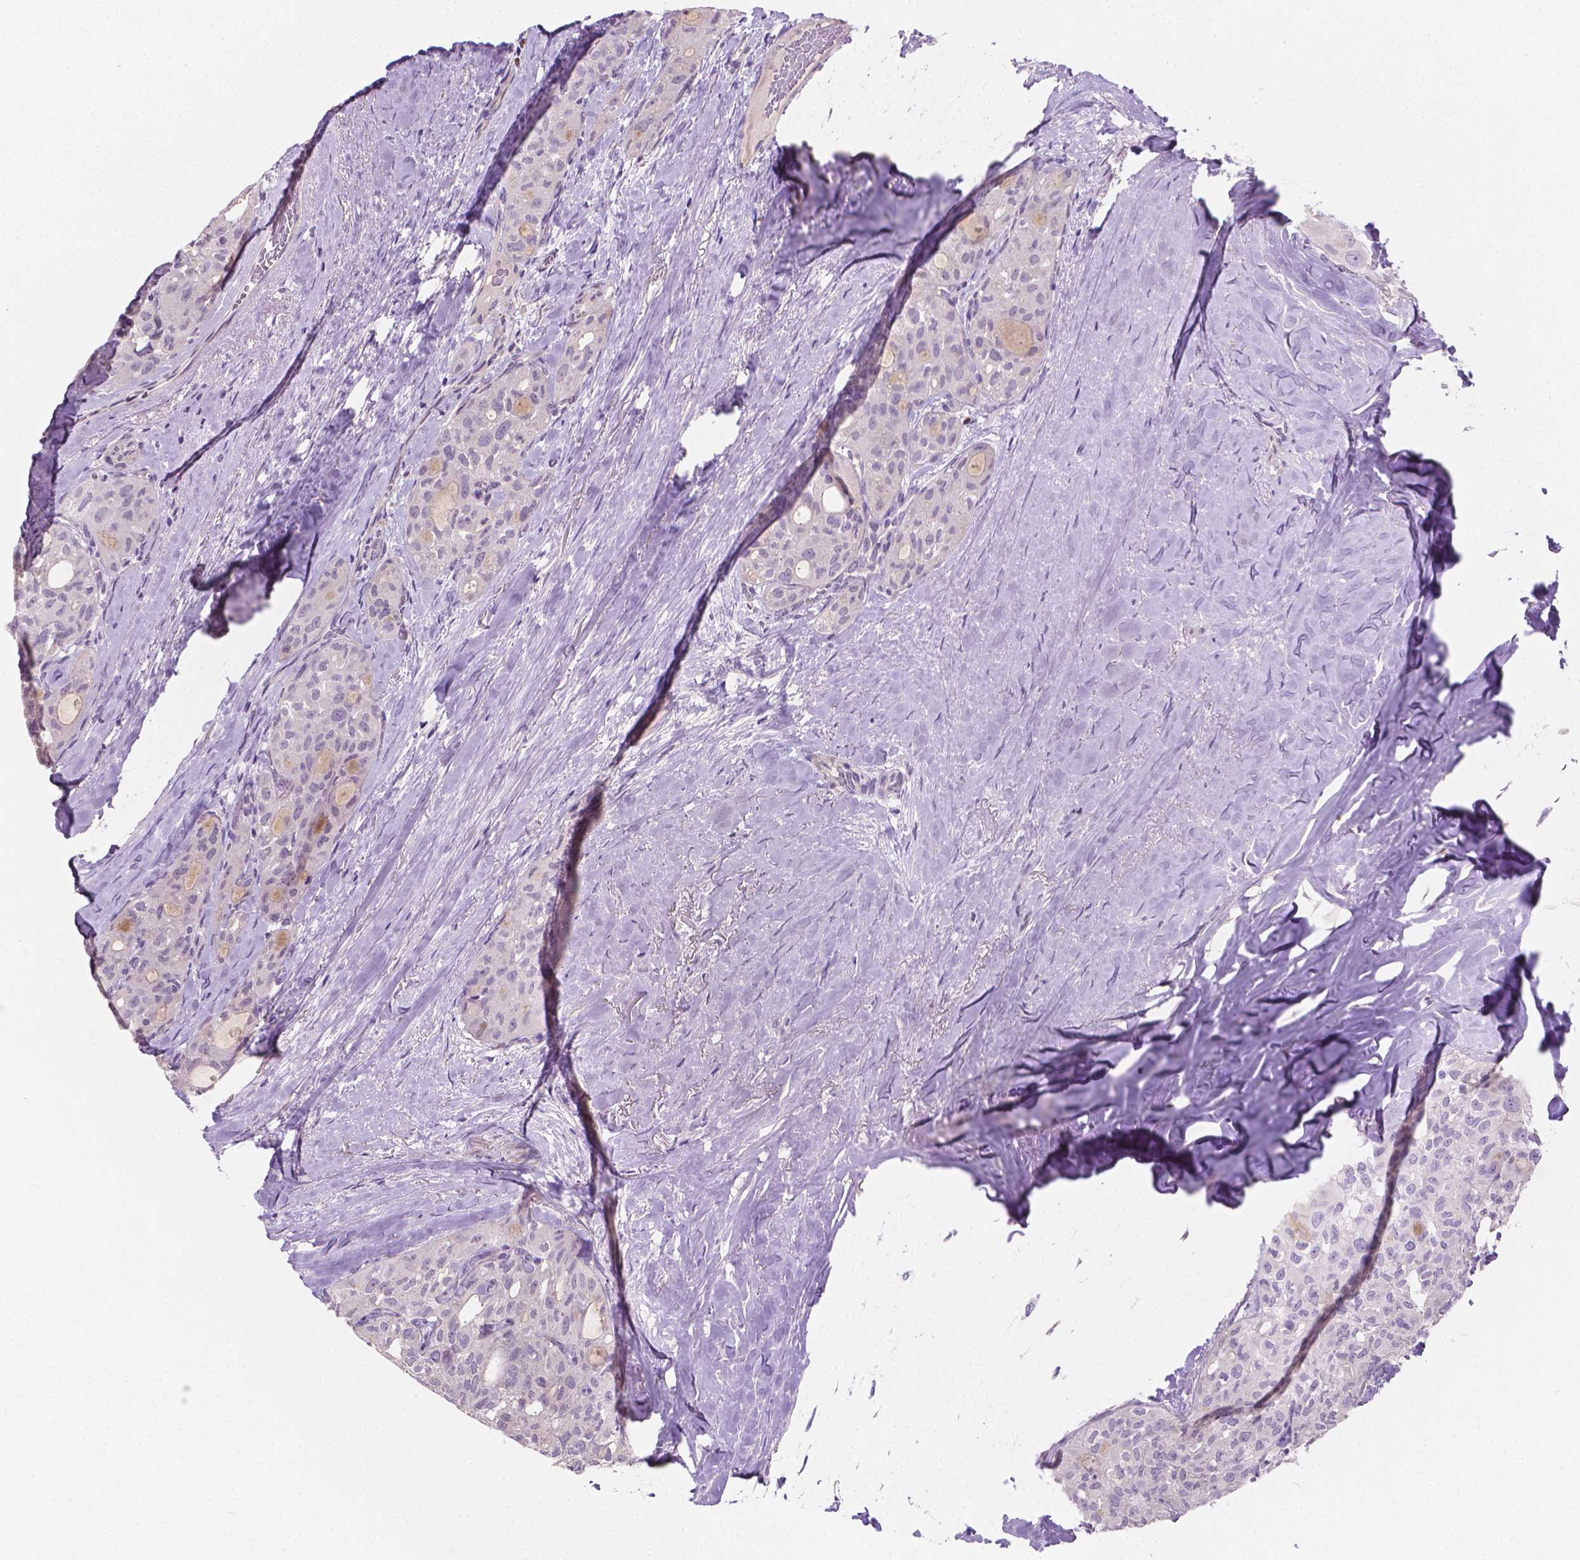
{"staining": {"intensity": "negative", "quantity": "none", "location": "none"}, "tissue": "thyroid cancer", "cell_type": "Tumor cells", "image_type": "cancer", "snomed": [{"axis": "morphology", "description": "Follicular adenoma carcinoma, NOS"}, {"axis": "topography", "description": "Thyroid gland"}], "caption": "Tumor cells show no significant positivity in thyroid cancer.", "gene": "GSDMA", "patient": {"sex": "male", "age": 75}}